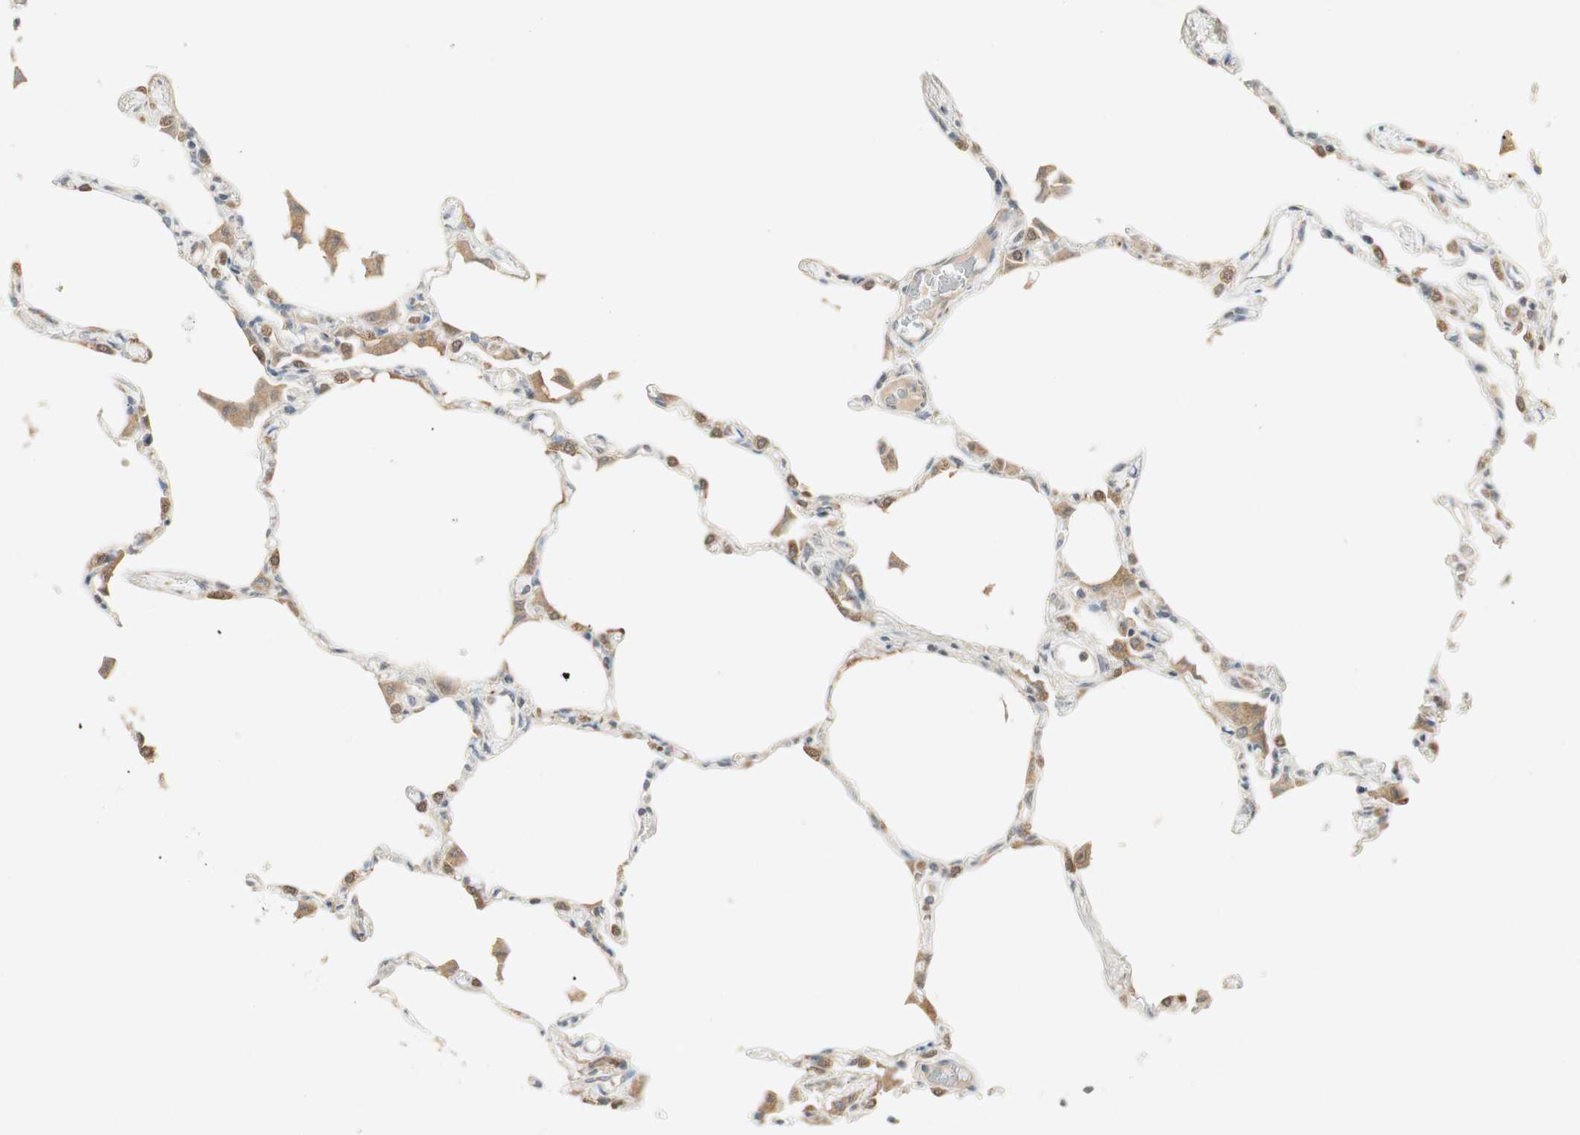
{"staining": {"intensity": "moderate", "quantity": "25%-75%", "location": "cytoplasmic/membranous"}, "tissue": "lung", "cell_type": "Alveolar cells", "image_type": "normal", "snomed": [{"axis": "morphology", "description": "Normal tissue, NOS"}, {"axis": "topography", "description": "Lung"}], "caption": "An immunohistochemistry histopathology image of benign tissue is shown. Protein staining in brown shows moderate cytoplasmic/membranous positivity in lung within alveolar cells. The staining is performed using DAB (3,3'-diaminobenzidine) brown chromogen to label protein expression. The nuclei are counter-stained blue using hematoxylin.", "gene": "USP2", "patient": {"sex": "female", "age": 49}}